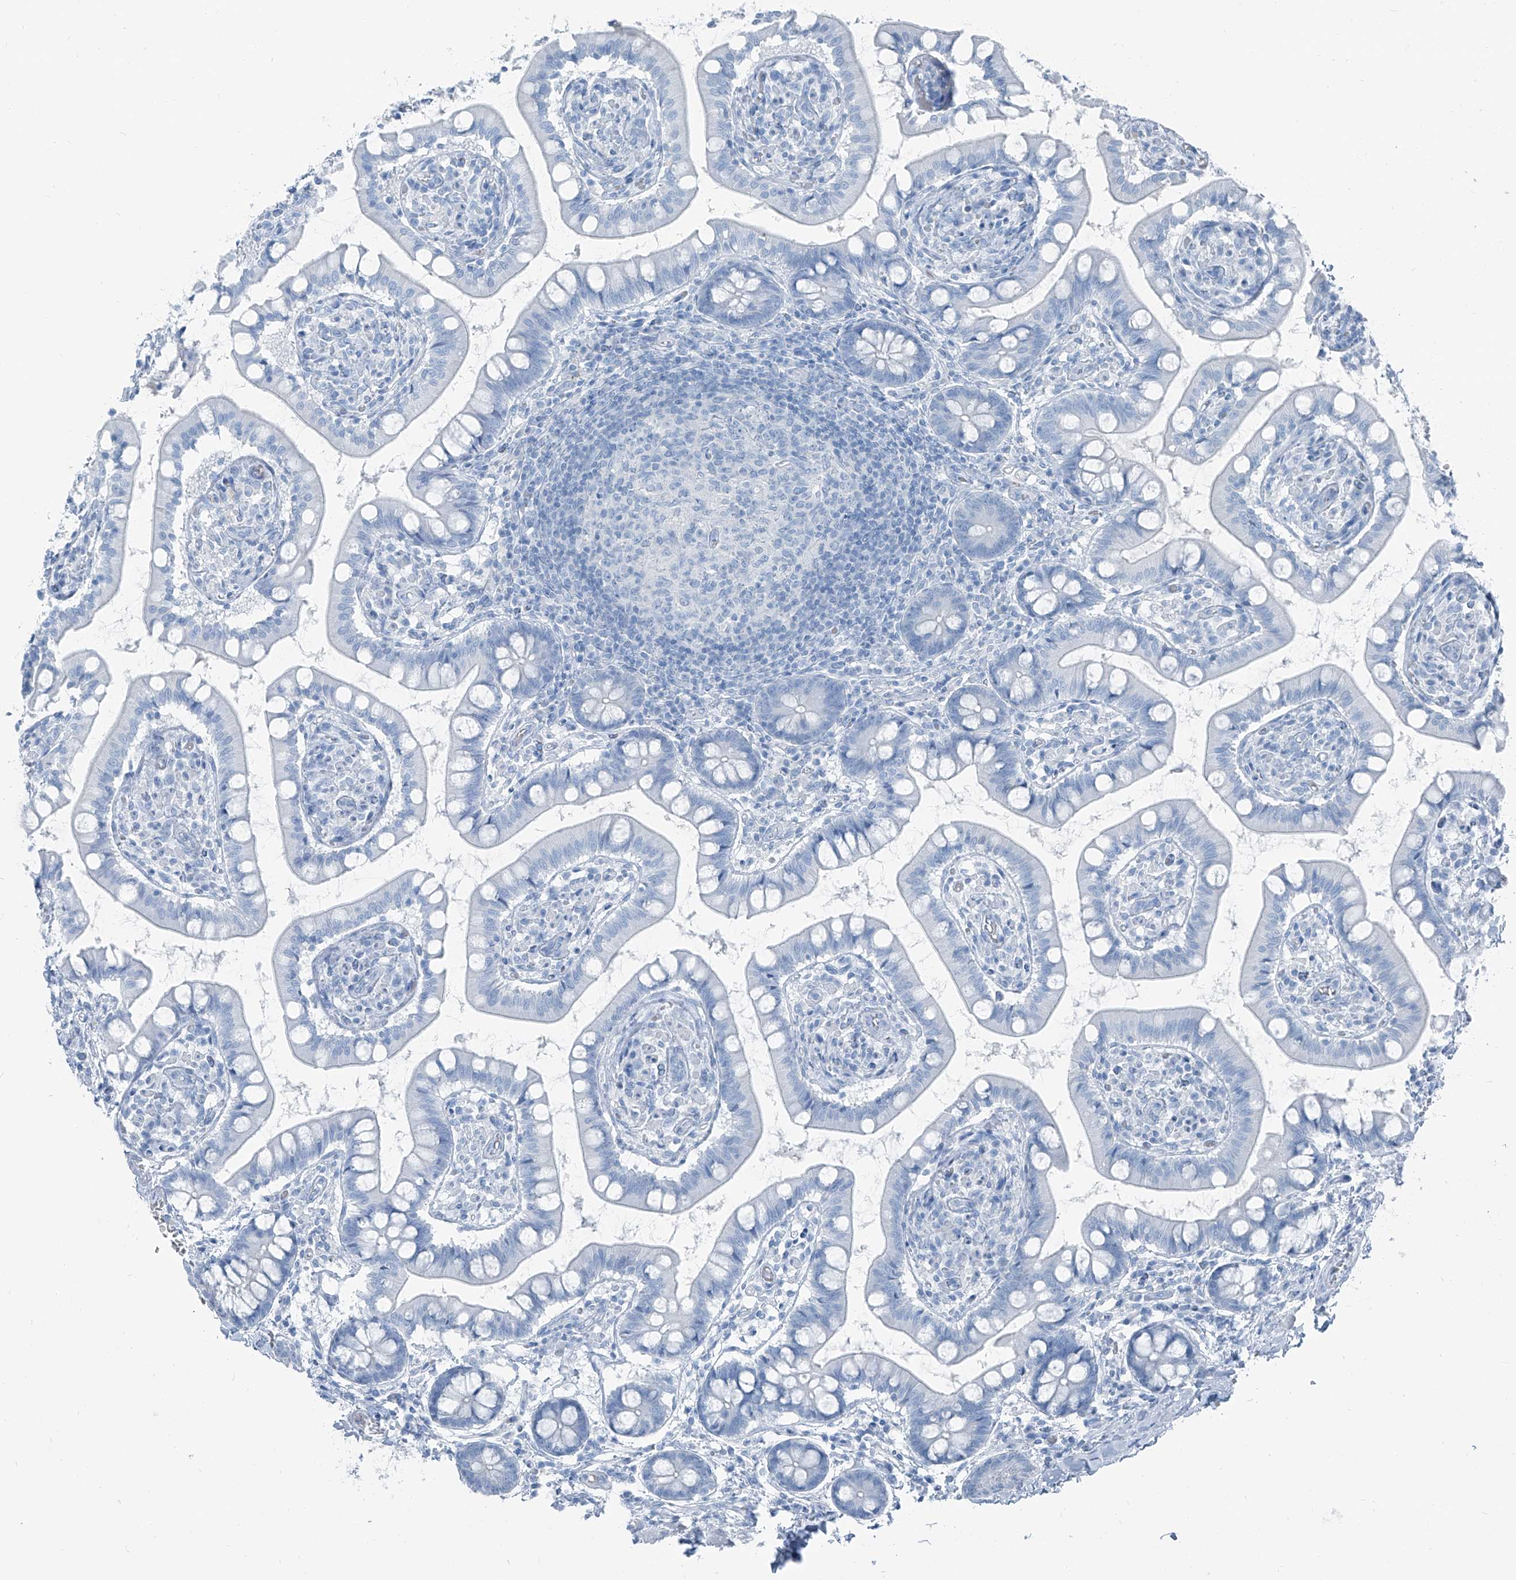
{"staining": {"intensity": "negative", "quantity": "none", "location": "none"}, "tissue": "small intestine", "cell_type": "Glandular cells", "image_type": "normal", "snomed": [{"axis": "morphology", "description": "Normal tissue, NOS"}, {"axis": "topography", "description": "Small intestine"}], "caption": "Immunohistochemical staining of unremarkable small intestine displays no significant positivity in glandular cells.", "gene": "RGN", "patient": {"sex": "male", "age": 52}}